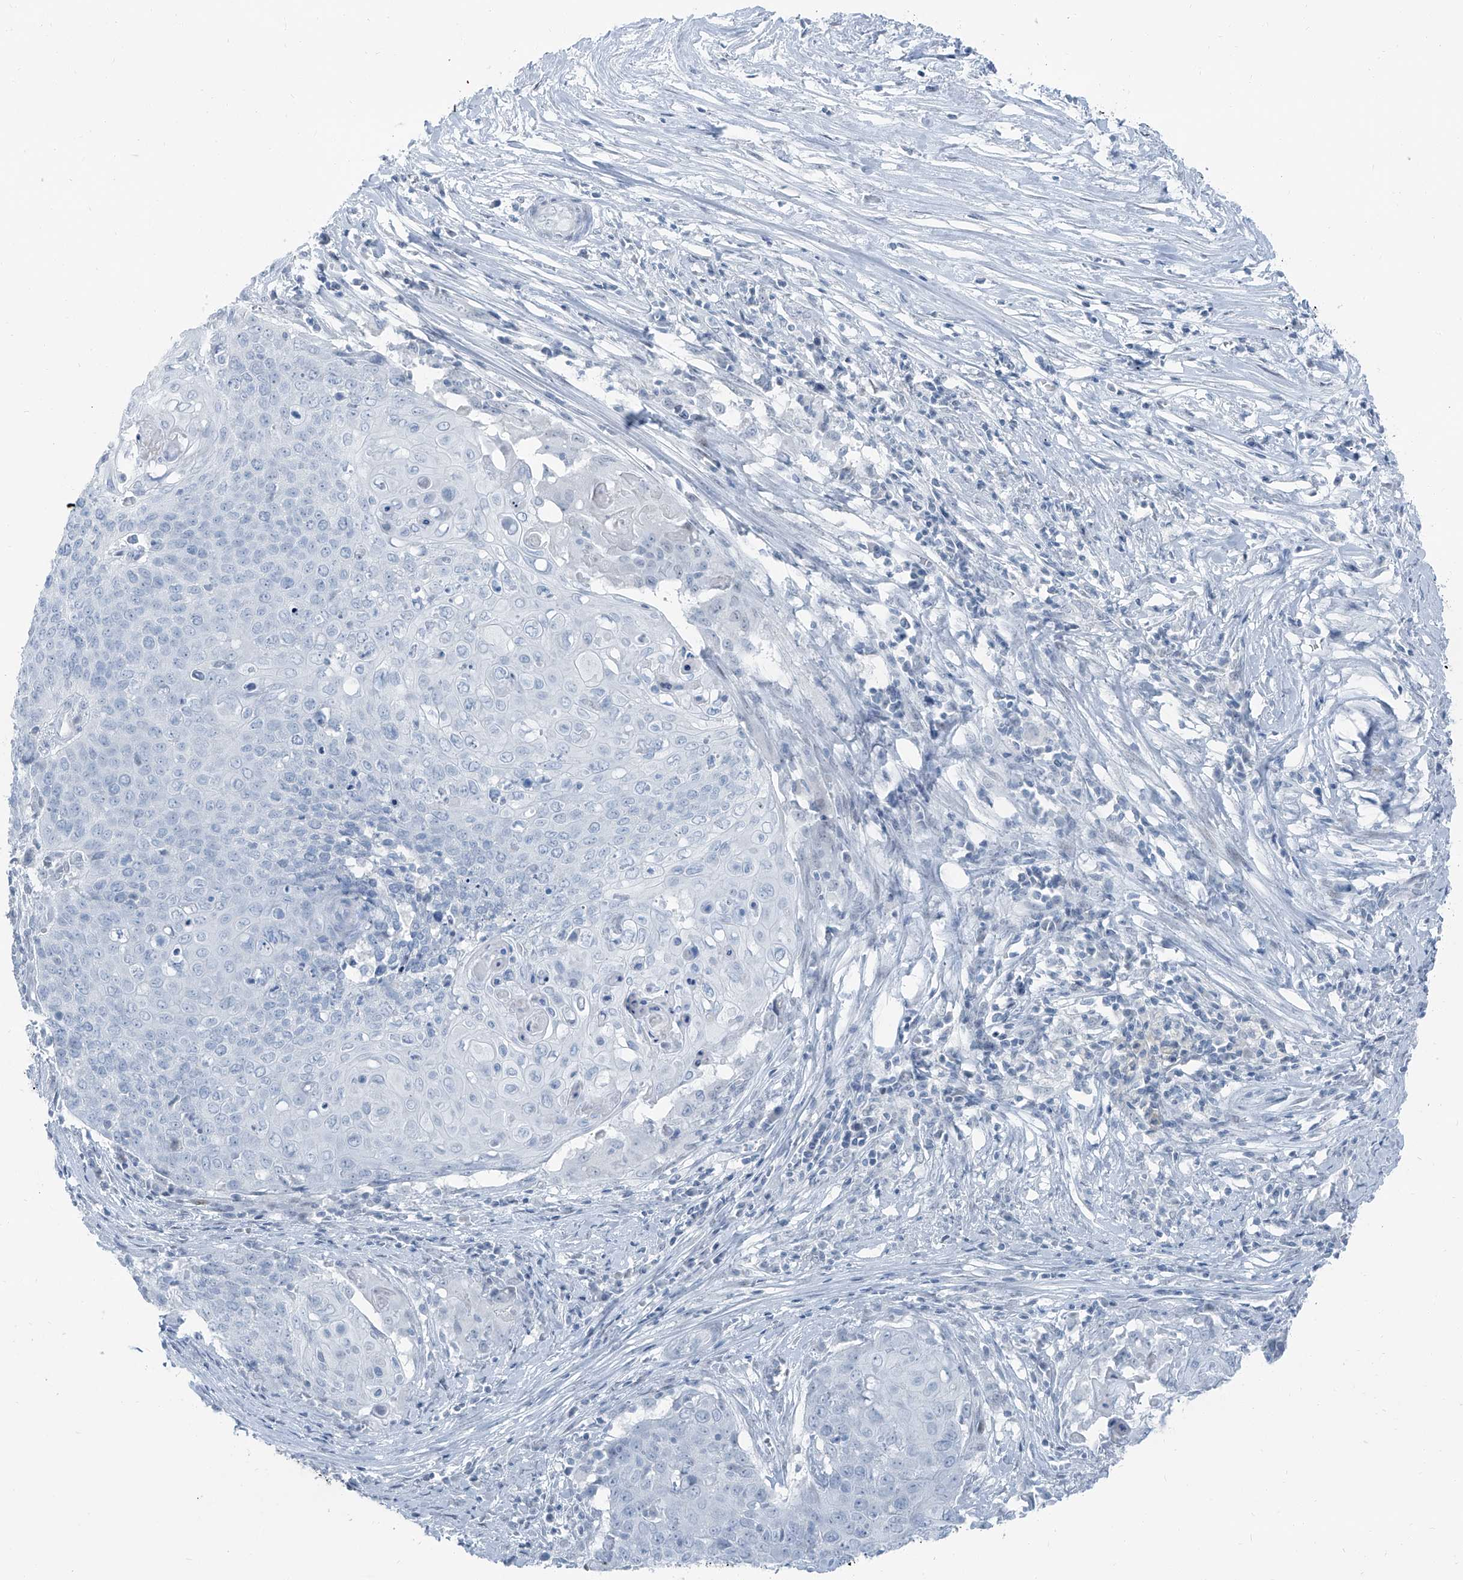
{"staining": {"intensity": "negative", "quantity": "none", "location": "none"}, "tissue": "cervical cancer", "cell_type": "Tumor cells", "image_type": "cancer", "snomed": [{"axis": "morphology", "description": "Squamous cell carcinoma, NOS"}, {"axis": "topography", "description": "Cervix"}], "caption": "DAB (3,3'-diaminobenzidine) immunohistochemical staining of squamous cell carcinoma (cervical) demonstrates no significant staining in tumor cells. (Stains: DAB (3,3'-diaminobenzidine) immunohistochemistry (IHC) with hematoxylin counter stain, Microscopy: brightfield microscopy at high magnification).", "gene": "RGN", "patient": {"sex": "female", "age": 39}}